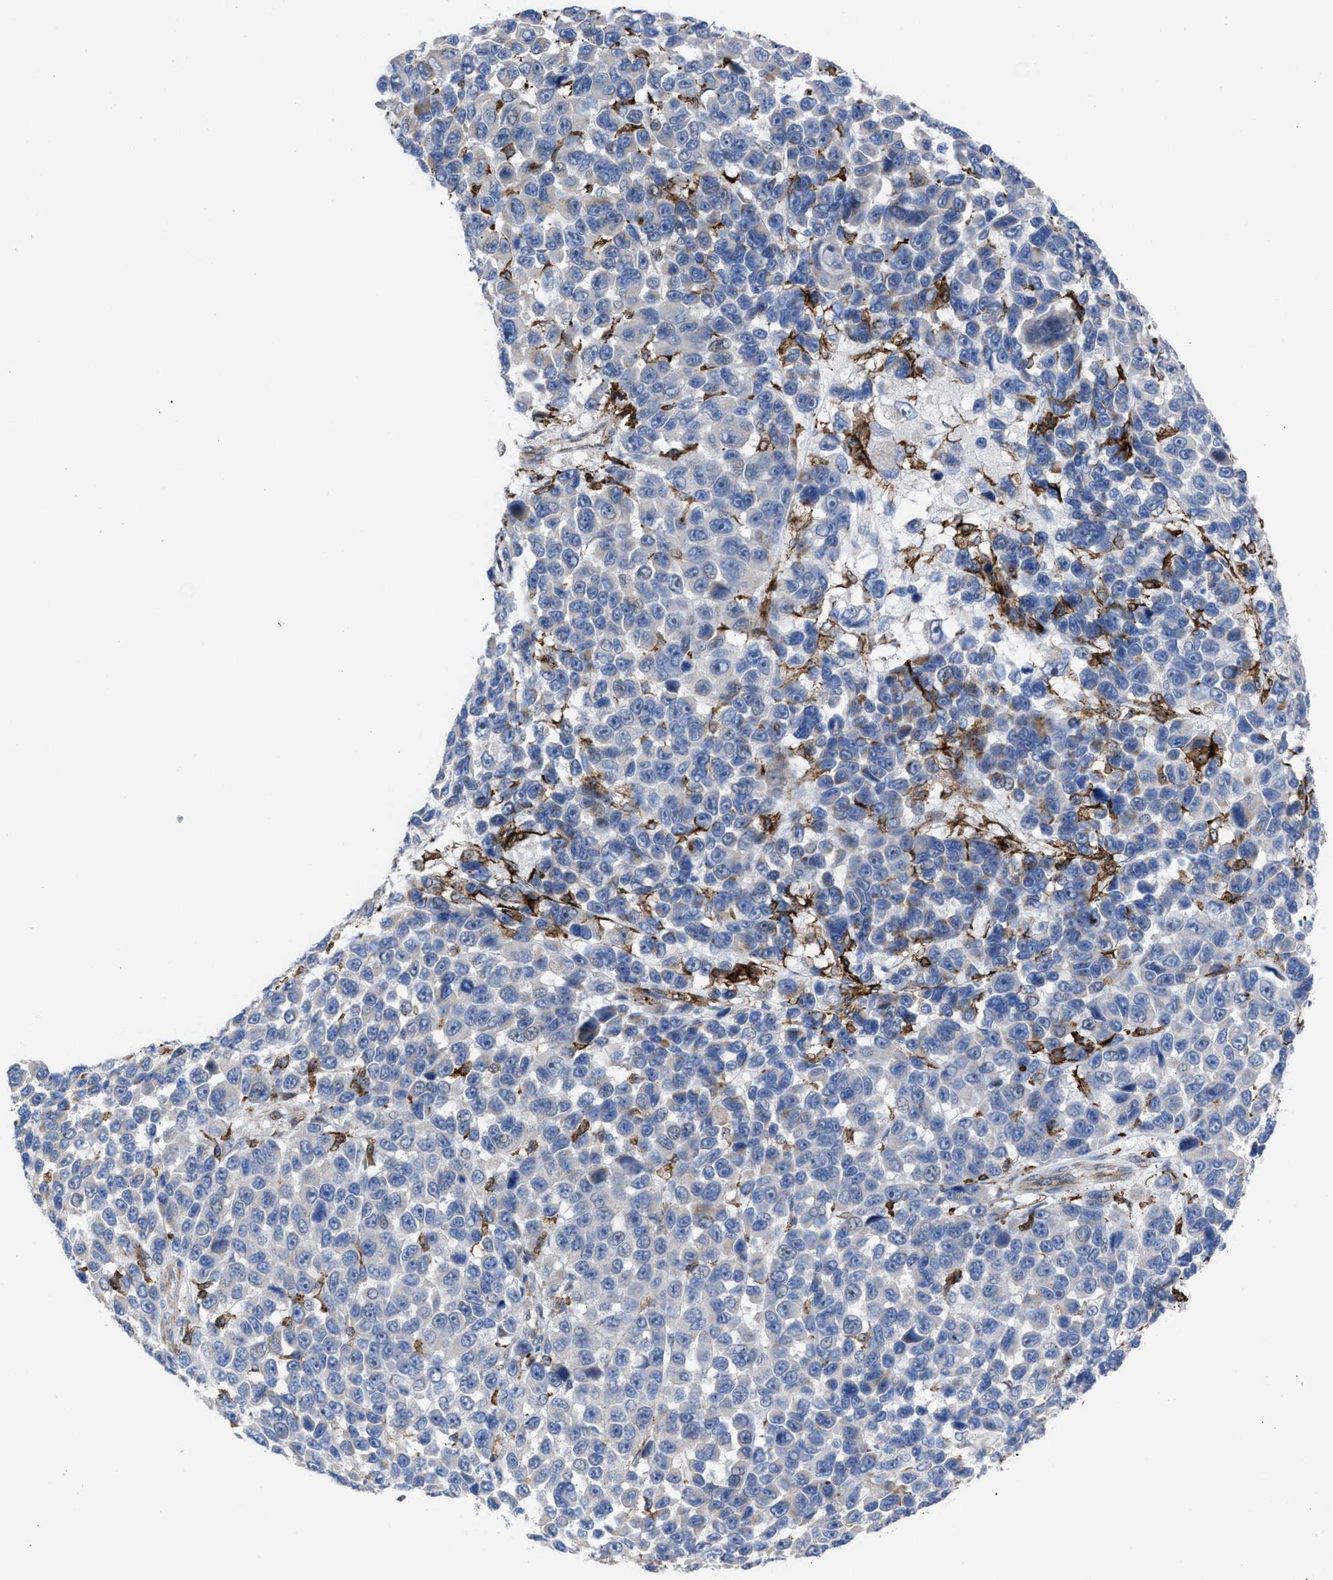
{"staining": {"intensity": "negative", "quantity": "none", "location": "none"}, "tissue": "melanoma", "cell_type": "Tumor cells", "image_type": "cancer", "snomed": [{"axis": "morphology", "description": "Malignant melanoma, NOS"}, {"axis": "topography", "description": "Skin"}], "caption": "A histopathology image of malignant melanoma stained for a protein exhibits no brown staining in tumor cells.", "gene": "SLC47A1", "patient": {"sex": "male", "age": 53}}